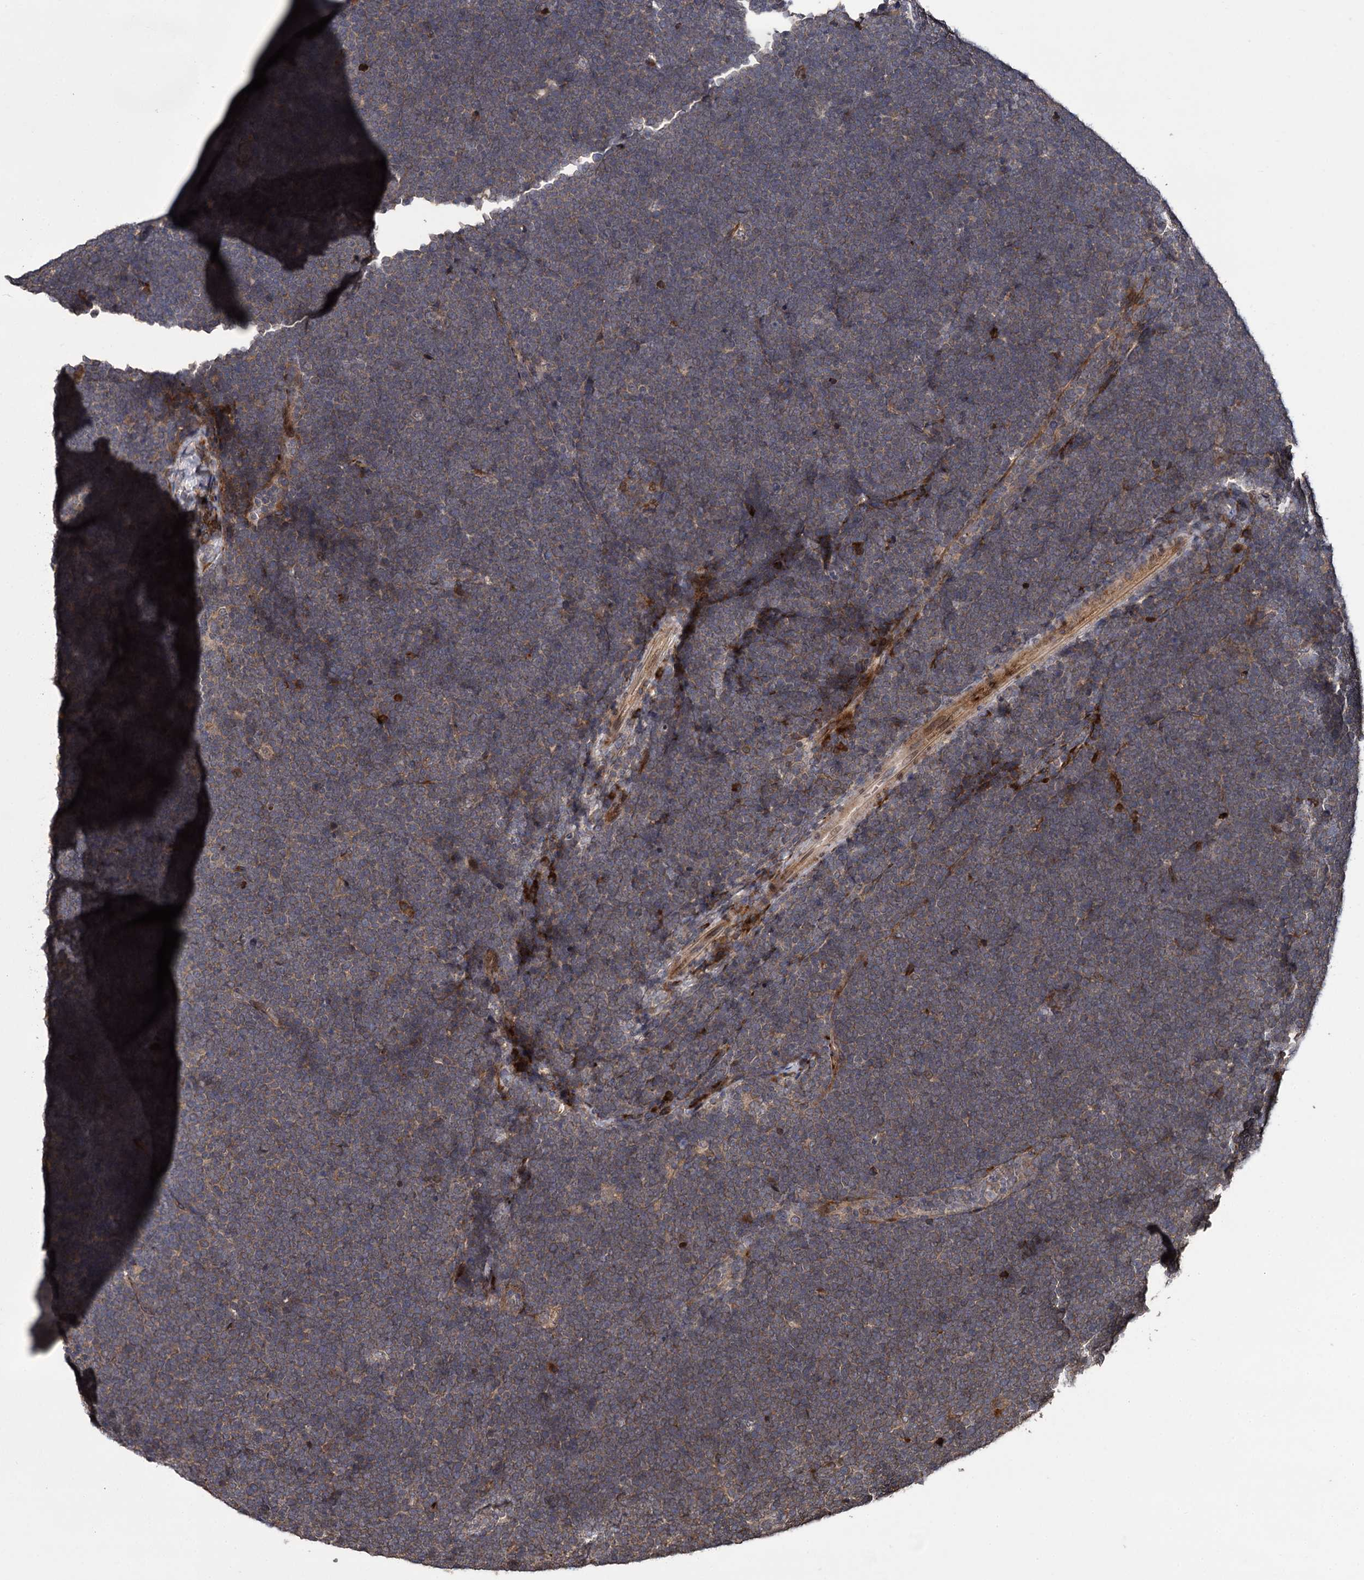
{"staining": {"intensity": "weak", "quantity": ">75%", "location": "cytoplasmic/membranous"}, "tissue": "lymphoma", "cell_type": "Tumor cells", "image_type": "cancer", "snomed": [{"axis": "morphology", "description": "Malignant lymphoma, non-Hodgkin's type, High grade"}, {"axis": "topography", "description": "Lymph node"}], "caption": "High-magnification brightfield microscopy of high-grade malignant lymphoma, non-Hodgkin's type stained with DAB (brown) and counterstained with hematoxylin (blue). tumor cells exhibit weak cytoplasmic/membranous staining is present in approximately>75% of cells.", "gene": "INPPL1", "patient": {"sex": "male", "age": 13}}